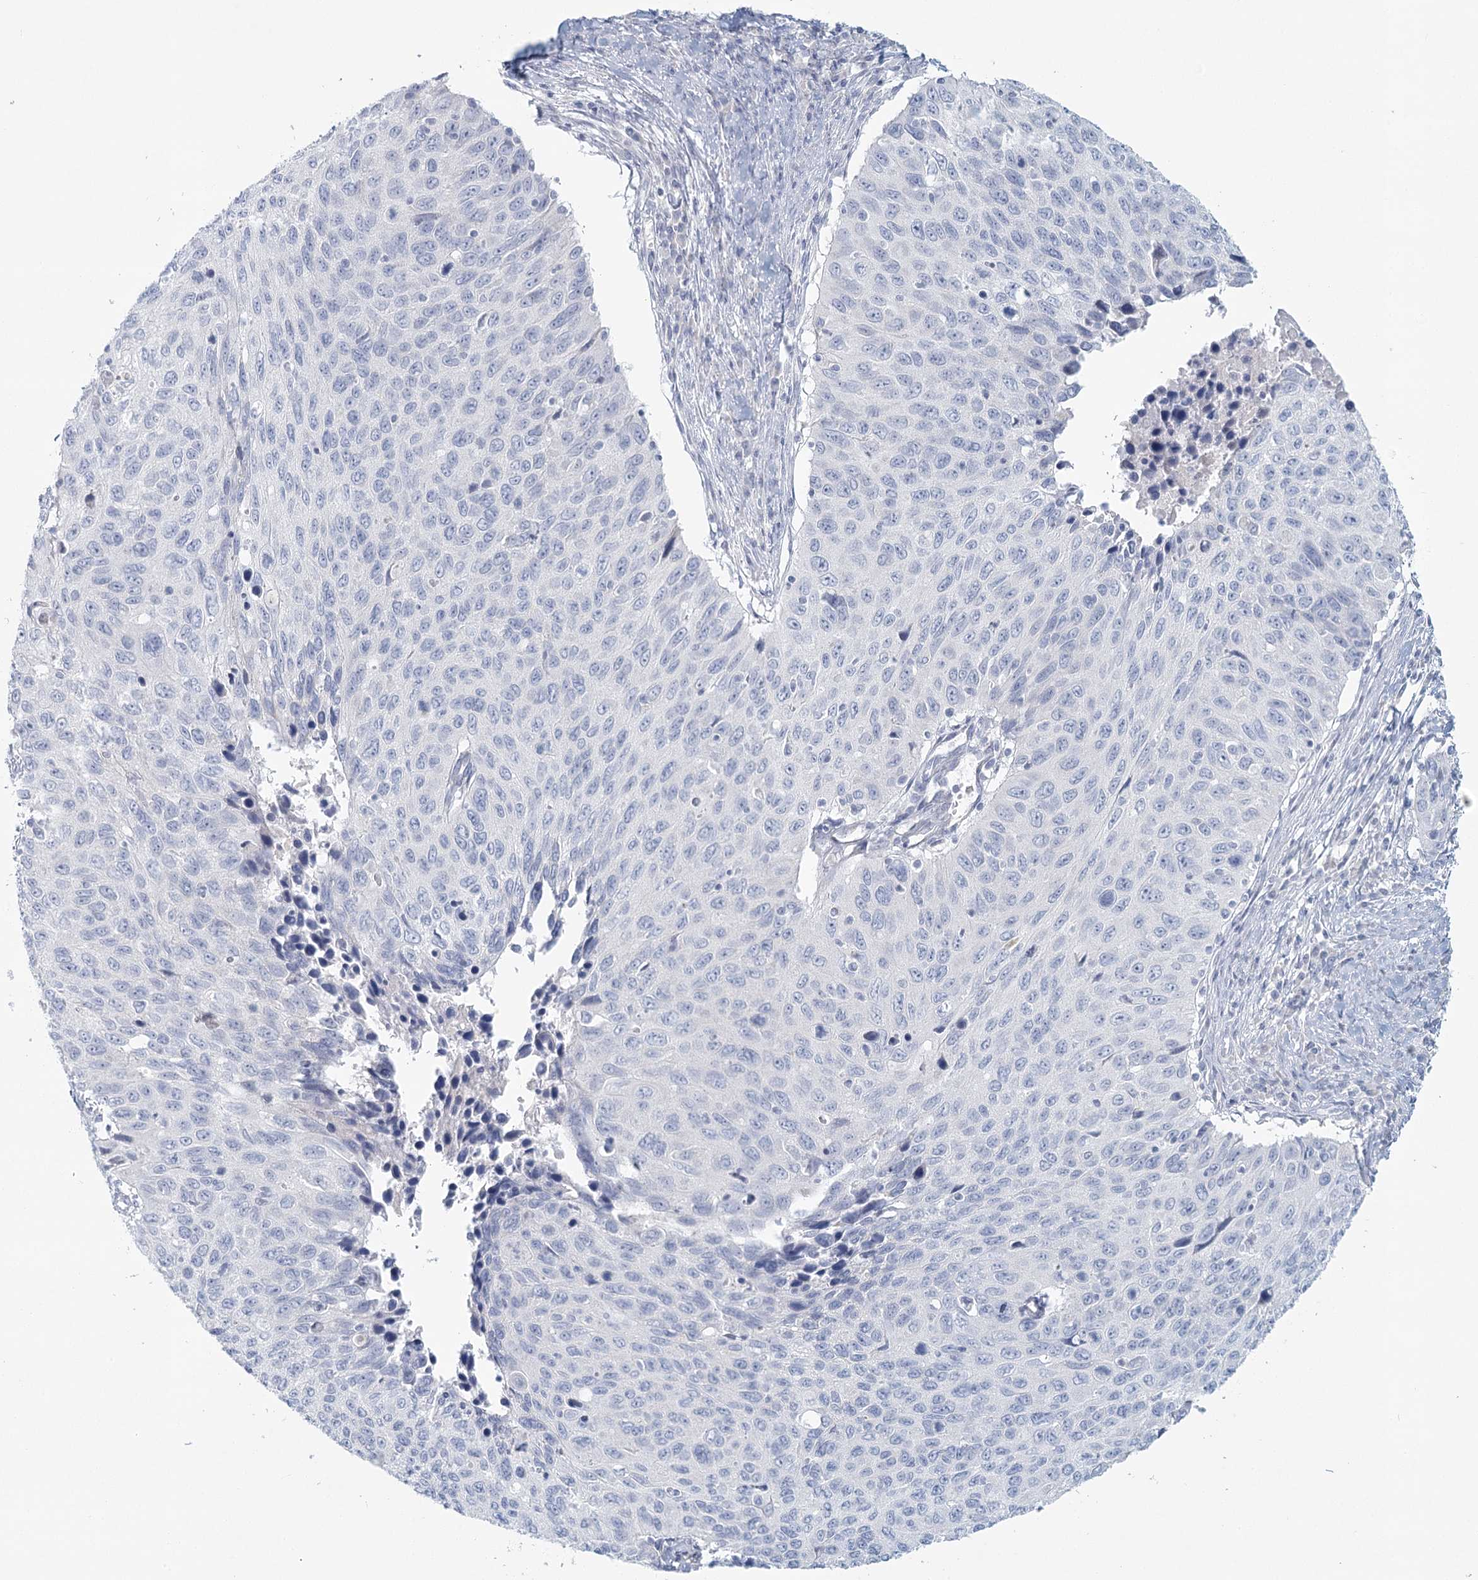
{"staining": {"intensity": "negative", "quantity": "none", "location": "none"}, "tissue": "cervical cancer", "cell_type": "Tumor cells", "image_type": "cancer", "snomed": [{"axis": "morphology", "description": "Squamous cell carcinoma, NOS"}, {"axis": "topography", "description": "Cervix"}], "caption": "Image shows no protein positivity in tumor cells of cervical squamous cell carcinoma tissue.", "gene": "BPHL", "patient": {"sex": "female", "age": 53}}